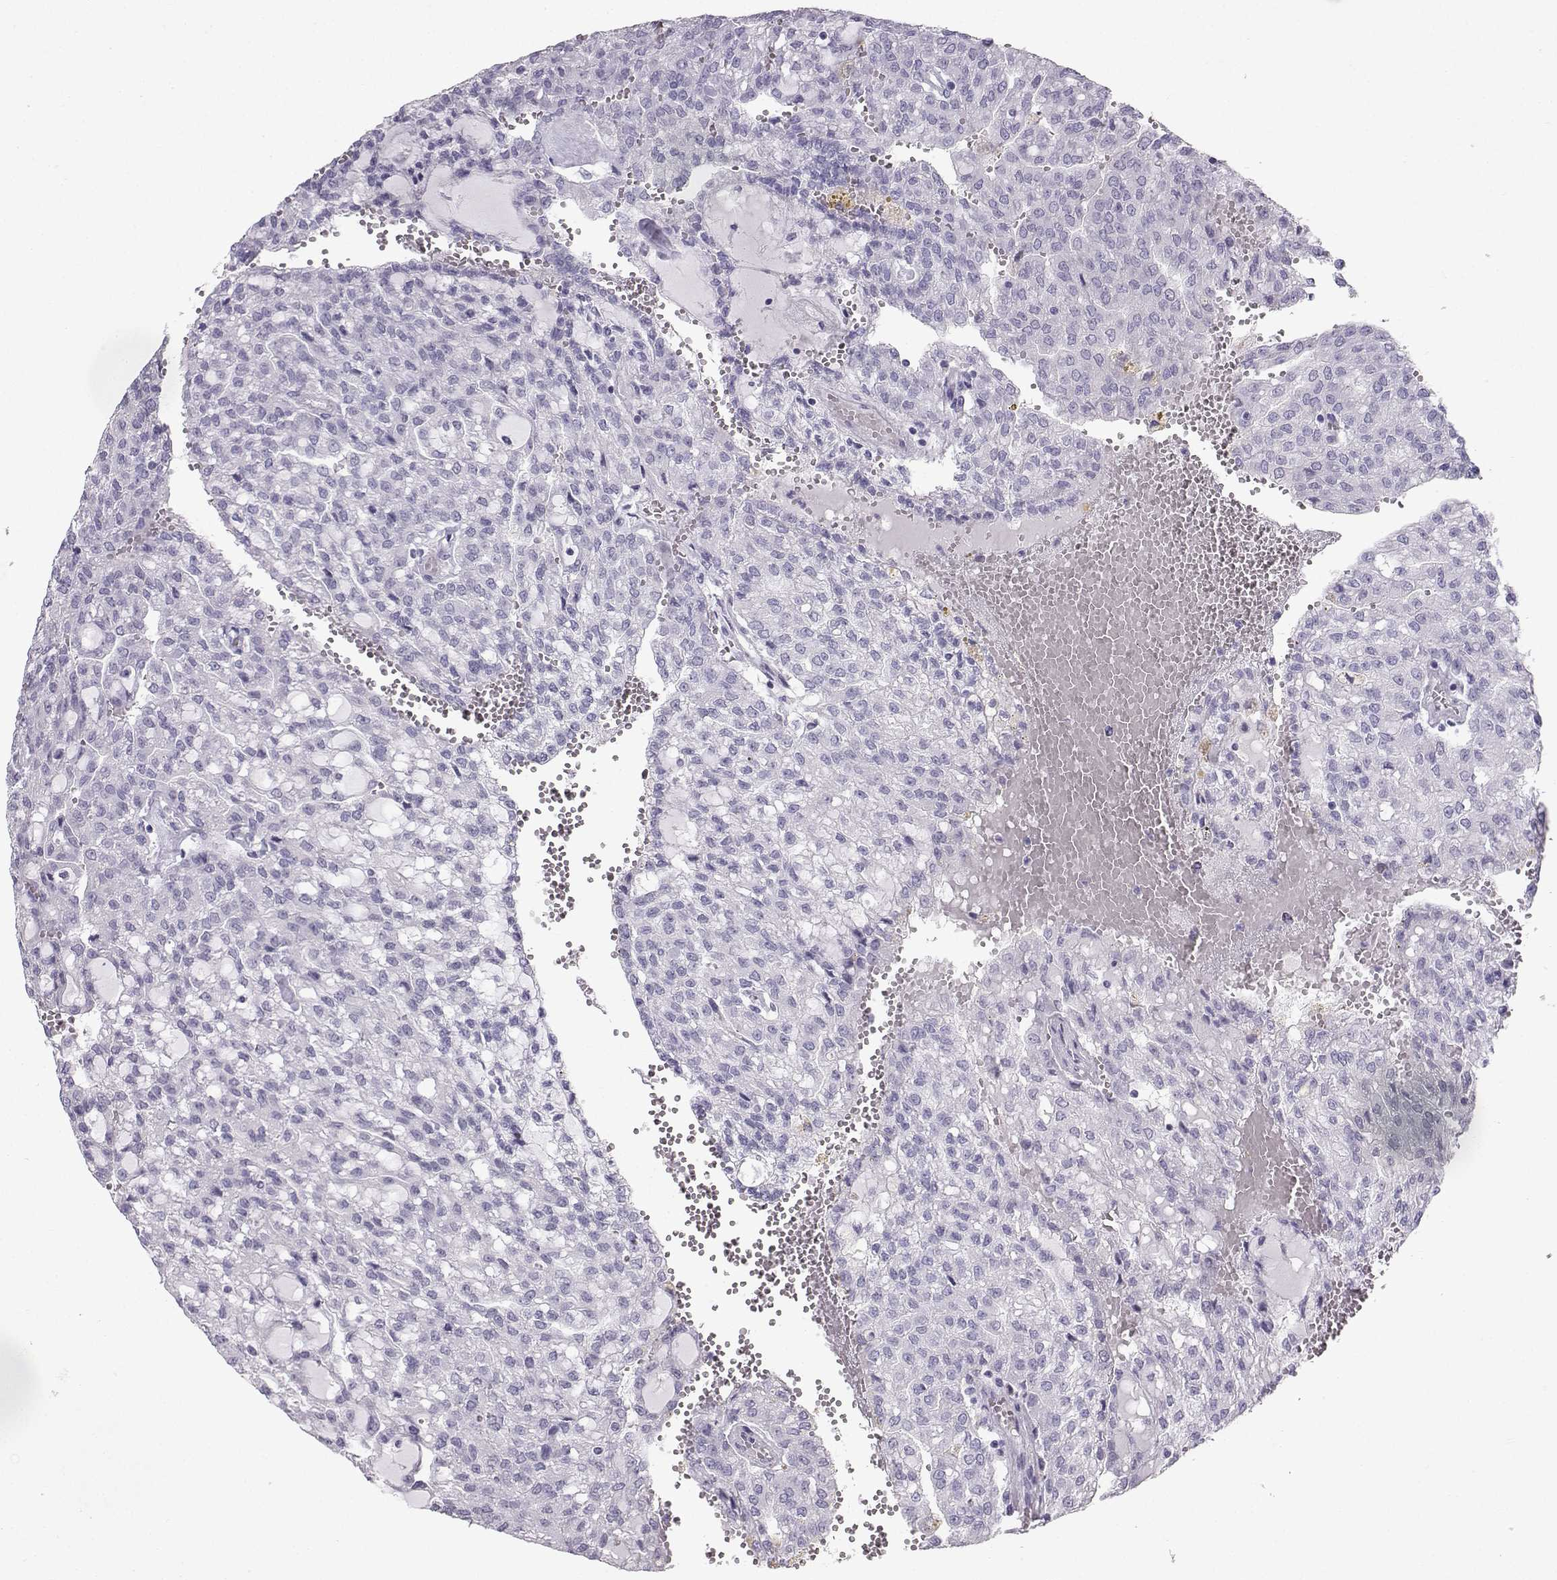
{"staining": {"intensity": "negative", "quantity": "none", "location": "none"}, "tissue": "renal cancer", "cell_type": "Tumor cells", "image_type": "cancer", "snomed": [{"axis": "morphology", "description": "Adenocarcinoma, NOS"}, {"axis": "topography", "description": "Kidney"}], "caption": "Image shows no significant protein positivity in tumor cells of renal cancer.", "gene": "IQCD", "patient": {"sex": "male", "age": 63}}